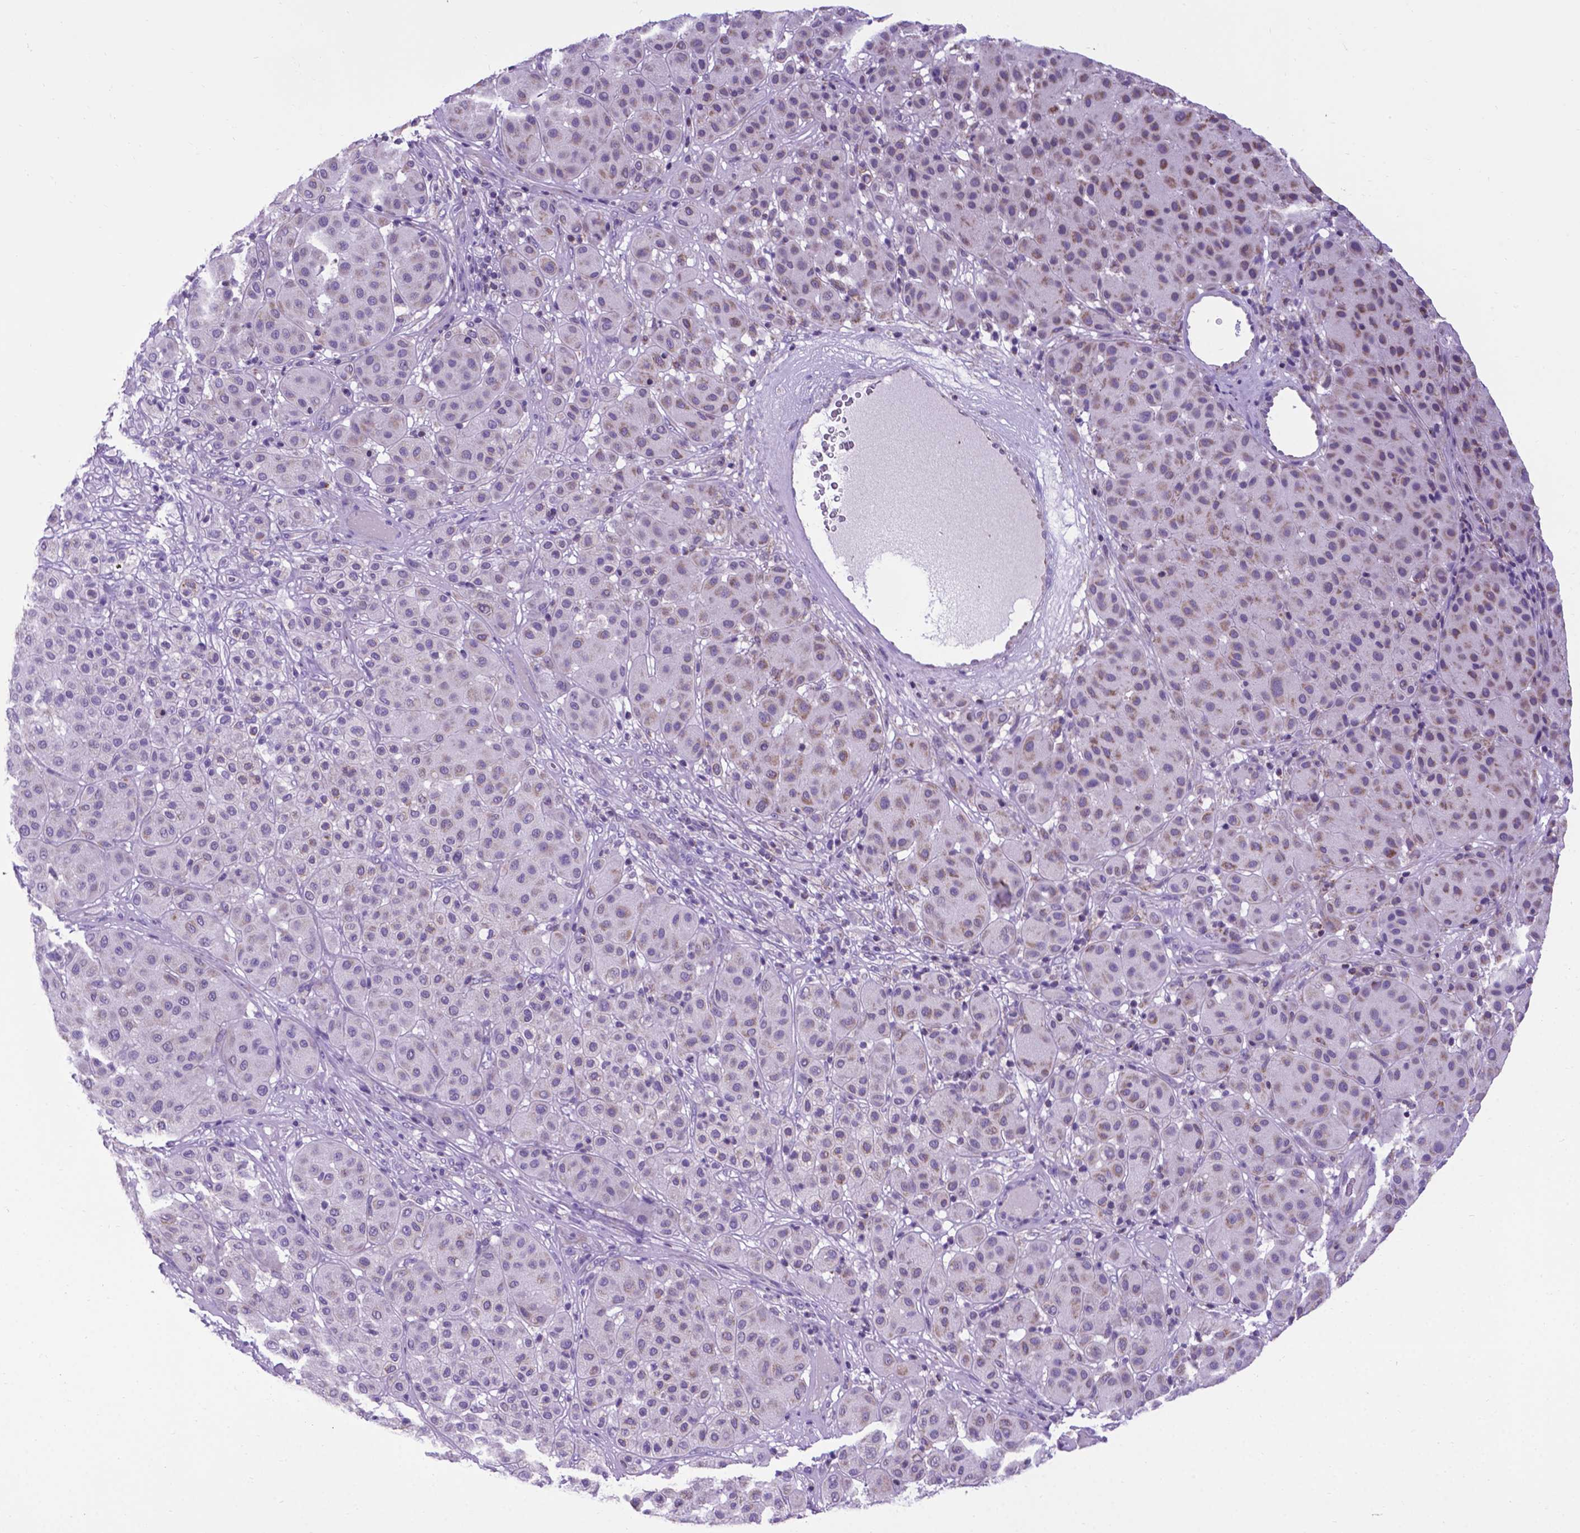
{"staining": {"intensity": "weak", "quantity": "25%-75%", "location": "cytoplasmic/membranous"}, "tissue": "melanoma", "cell_type": "Tumor cells", "image_type": "cancer", "snomed": [{"axis": "morphology", "description": "Malignant melanoma, Metastatic site"}, {"axis": "topography", "description": "Smooth muscle"}], "caption": "The histopathology image demonstrates immunohistochemical staining of melanoma. There is weak cytoplasmic/membranous expression is appreciated in approximately 25%-75% of tumor cells. Using DAB (3,3'-diaminobenzidine) (brown) and hematoxylin (blue) stains, captured at high magnification using brightfield microscopy.", "gene": "POU3F3", "patient": {"sex": "male", "age": 41}}